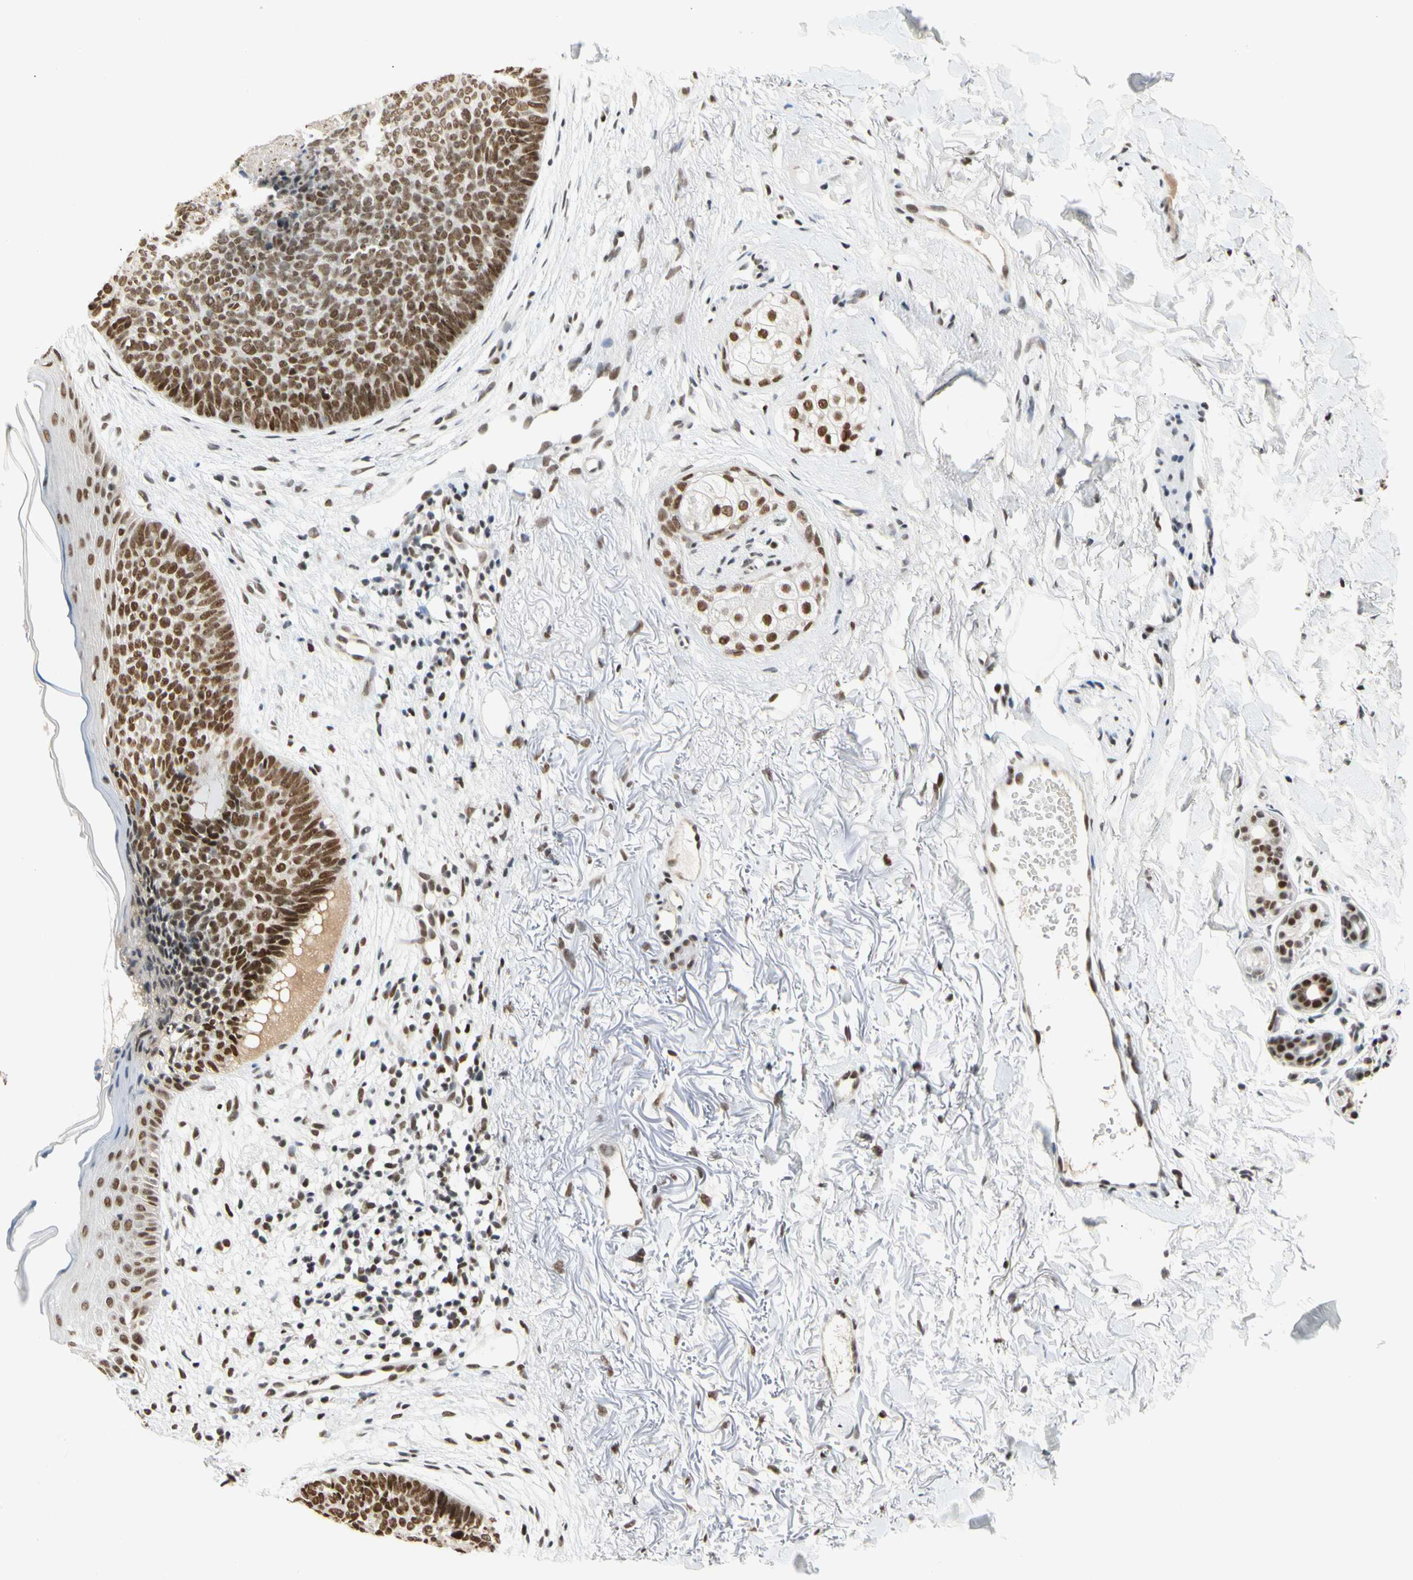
{"staining": {"intensity": "strong", "quantity": ">75%", "location": "nuclear"}, "tissue": "skin cancer", "cell_type": "Tumor cells", "image_type": "cancer", "snomed": [{"axis": "morphology", "description": "Basal cell carcinoma"}, {"axis": "topography", "description": "Skin"}], "caption": "Skin cancer was stained to show a protein in brown. There is high levels of strong nuclear staining in approximately >75% of tumor cells.", "gene": "ZSCAN16", "patient": {"sex": "female", "age": 70}}